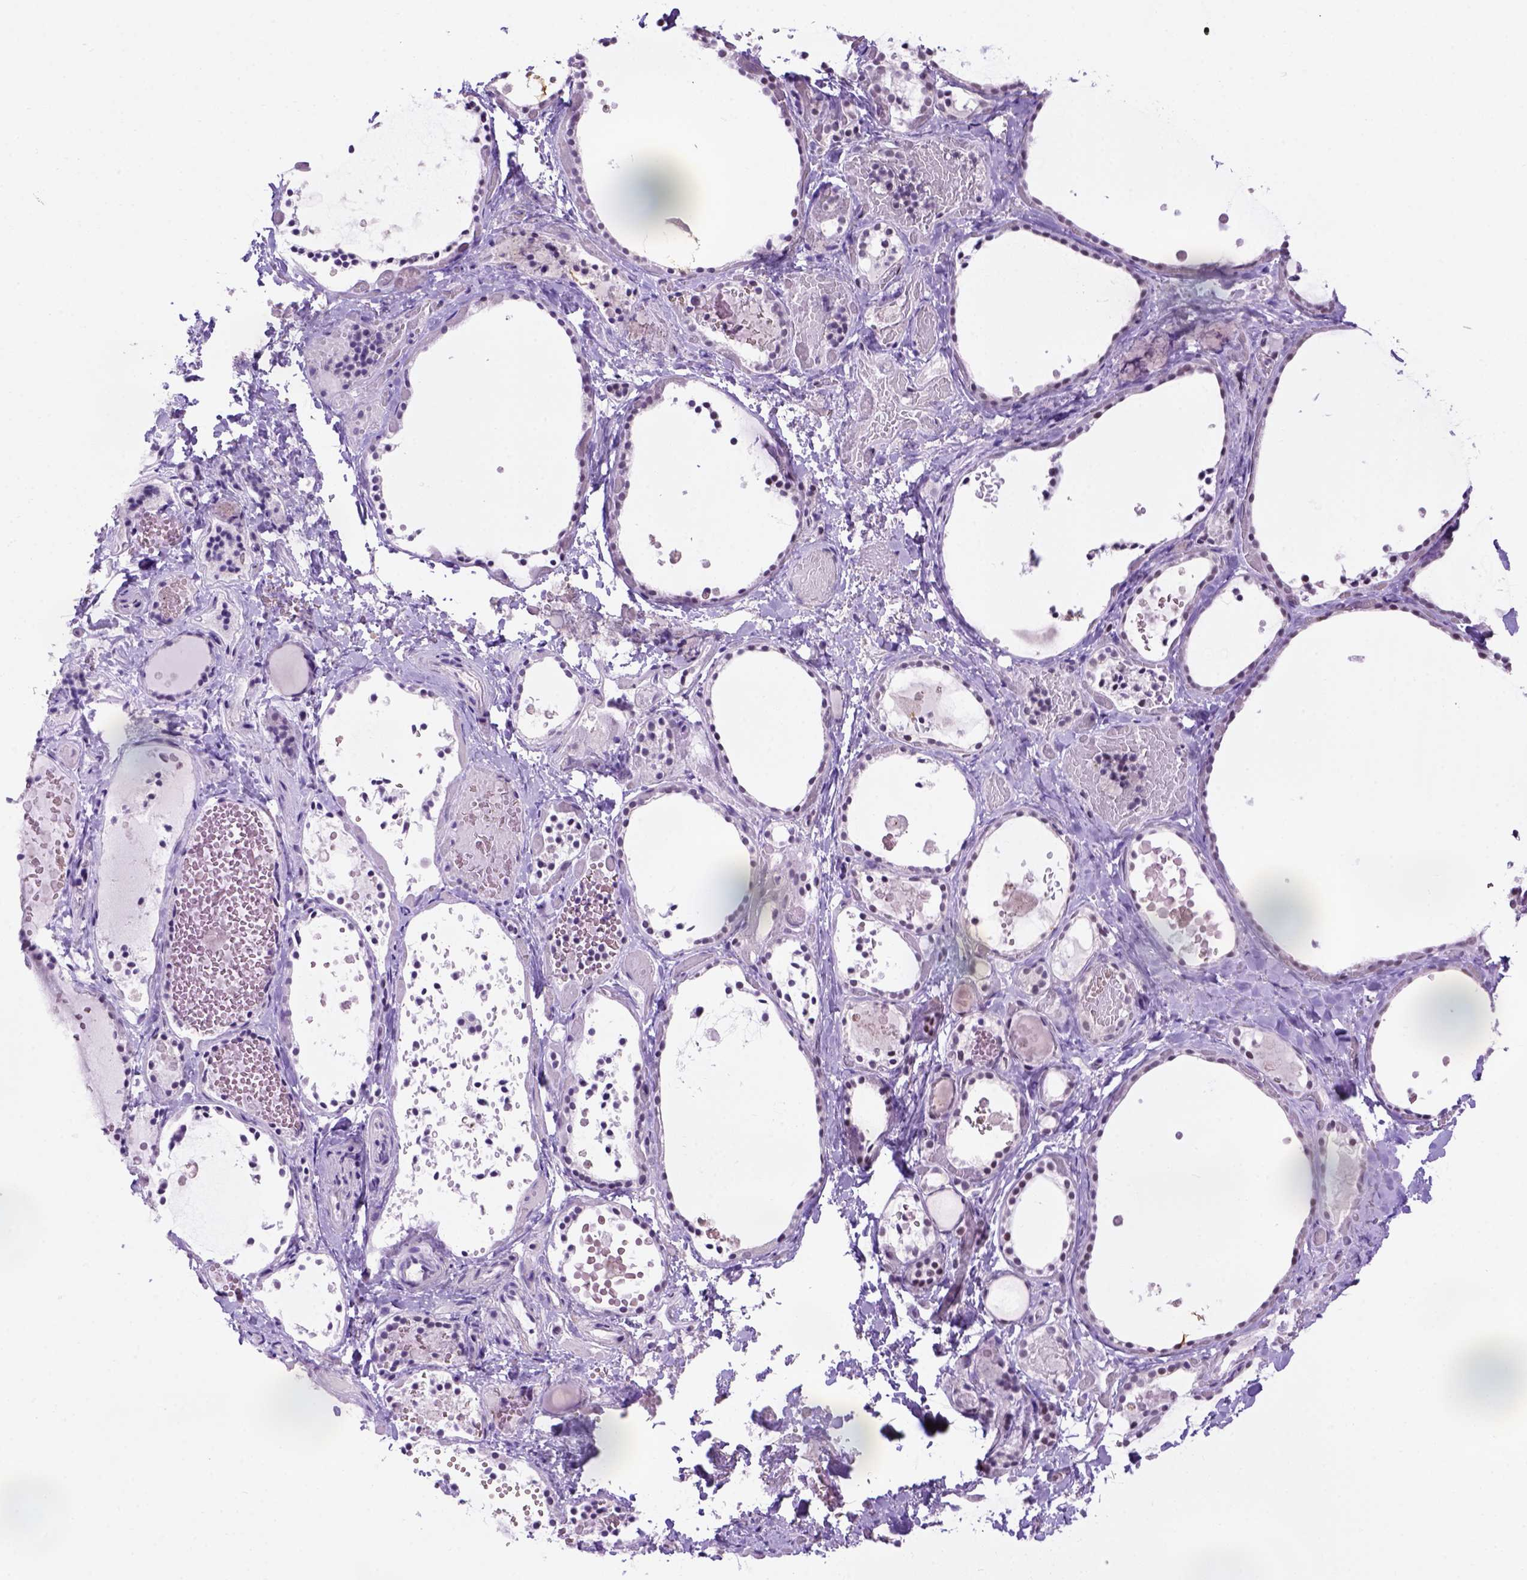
{"staining": {"intensity": "moderate", "quantity": "<25%", "location": "nuclear"}, "tissue": "thyroid gland", "cell_type": "Glandular cells", "image_type": "normal", "snomed": [{"axis": "morphology", "description": "Normal tissue, NOS"}, {"axis": "topography", "description": "Thyroid gland"}], "caption": "Immunohistochemical staining of normal thyroid gland displays moderate nuclear protein positivity in about <25% of glandular cells. Immunohistochemistry stains the protein of interest in brown and the nuclei are stained blue.", "gene": "TBPL1", "patient": {"sex": "female", "age": 56}}